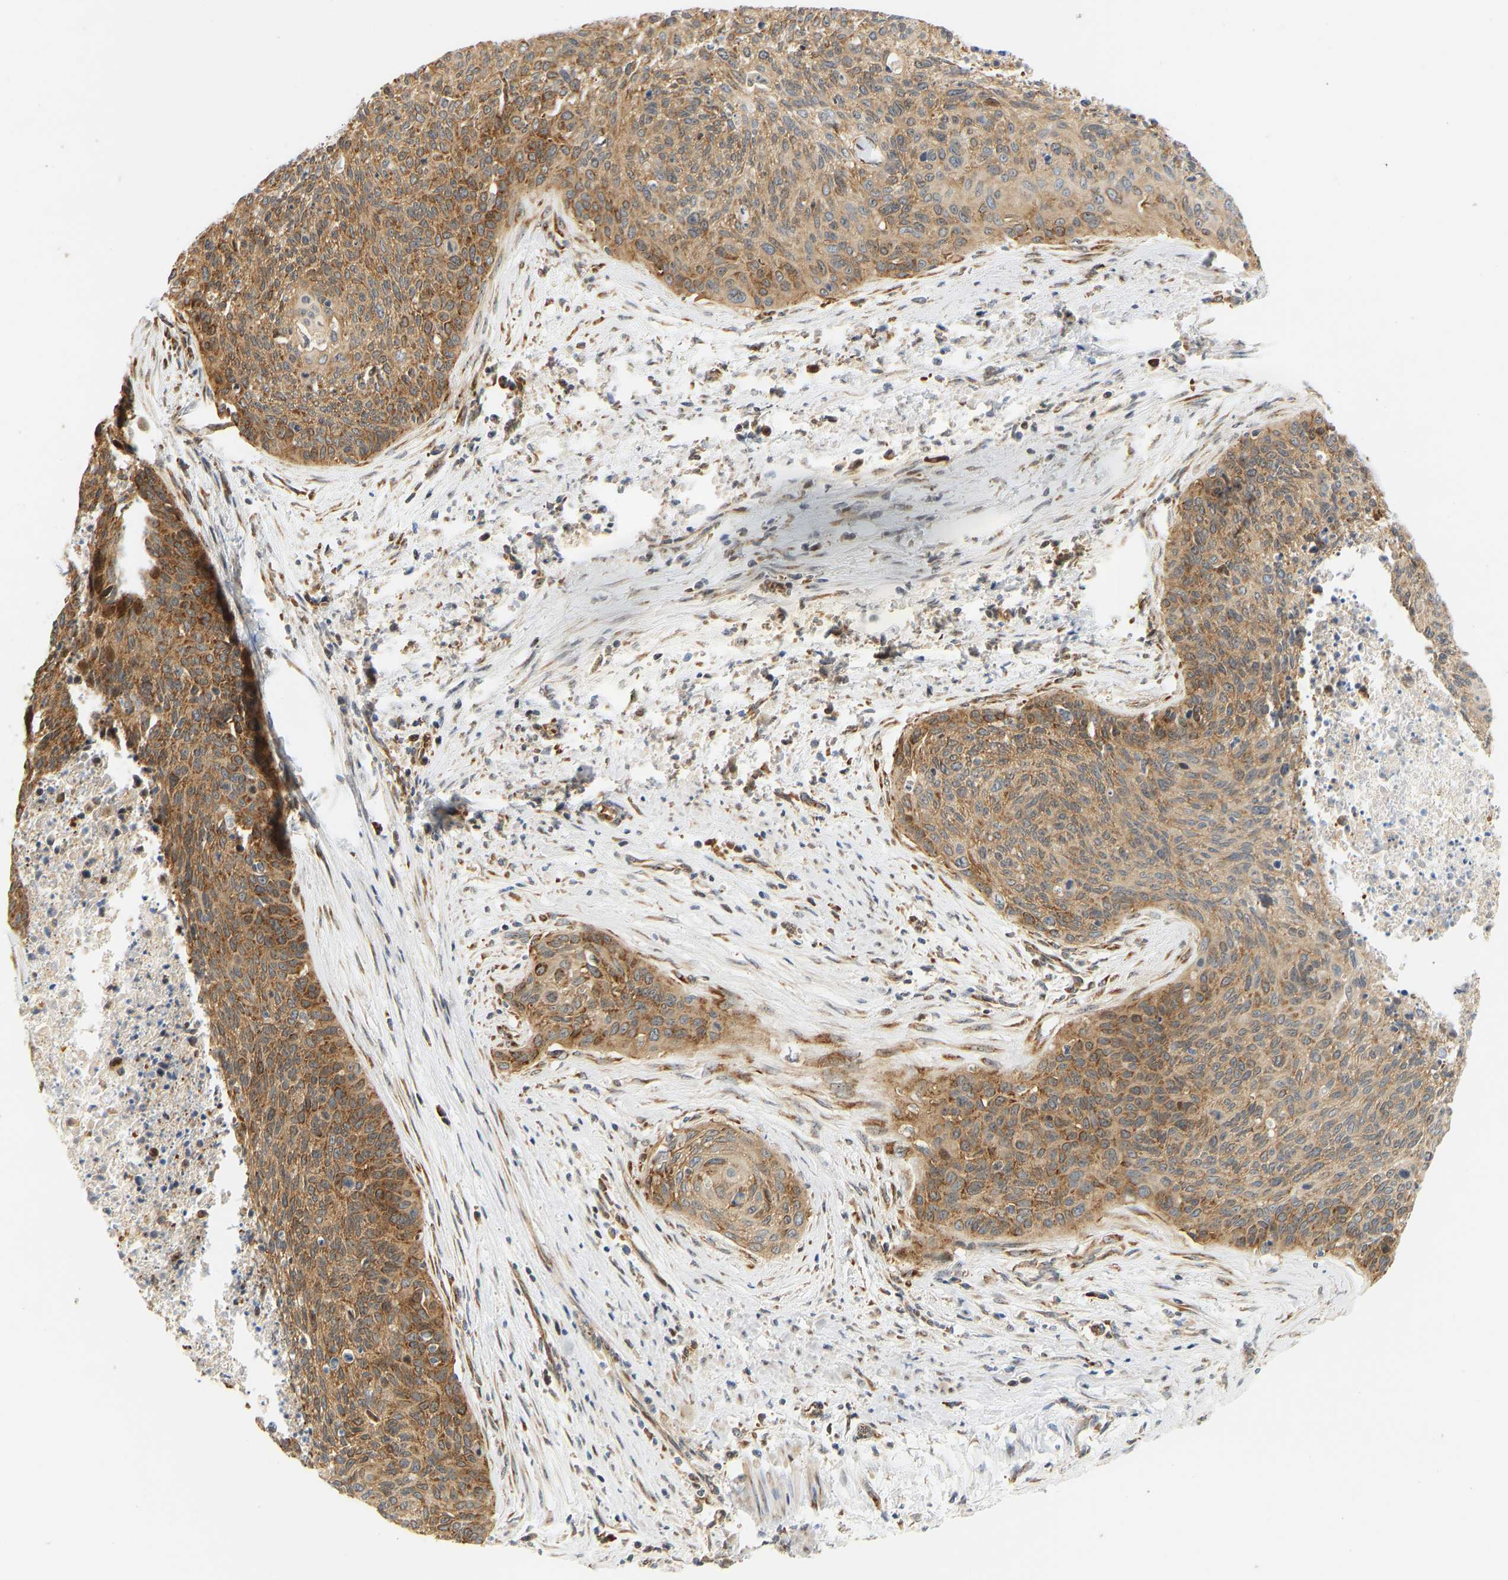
{"staining": {"intensity": "moderate", "quantity": ">75%", "location": "cytoplasmic/membranous"}, "tissue": "cervical cancer", "cell_type": "Tumor cells", "image_type": "cancer", "snomed": [{"axis": "morphology", "description": "Squamous cell carcinoma, NOS"}, {"axis": "topography", "description": "Cervix"}], "caption": "The immunohistochemical stain labels moderate cytoplasmic/membranous positivity in tumor cells of cervical squamous cell carcinoma tissue.", "gene": "RPS14", "patient": {"sex": "female", "age": 55}}